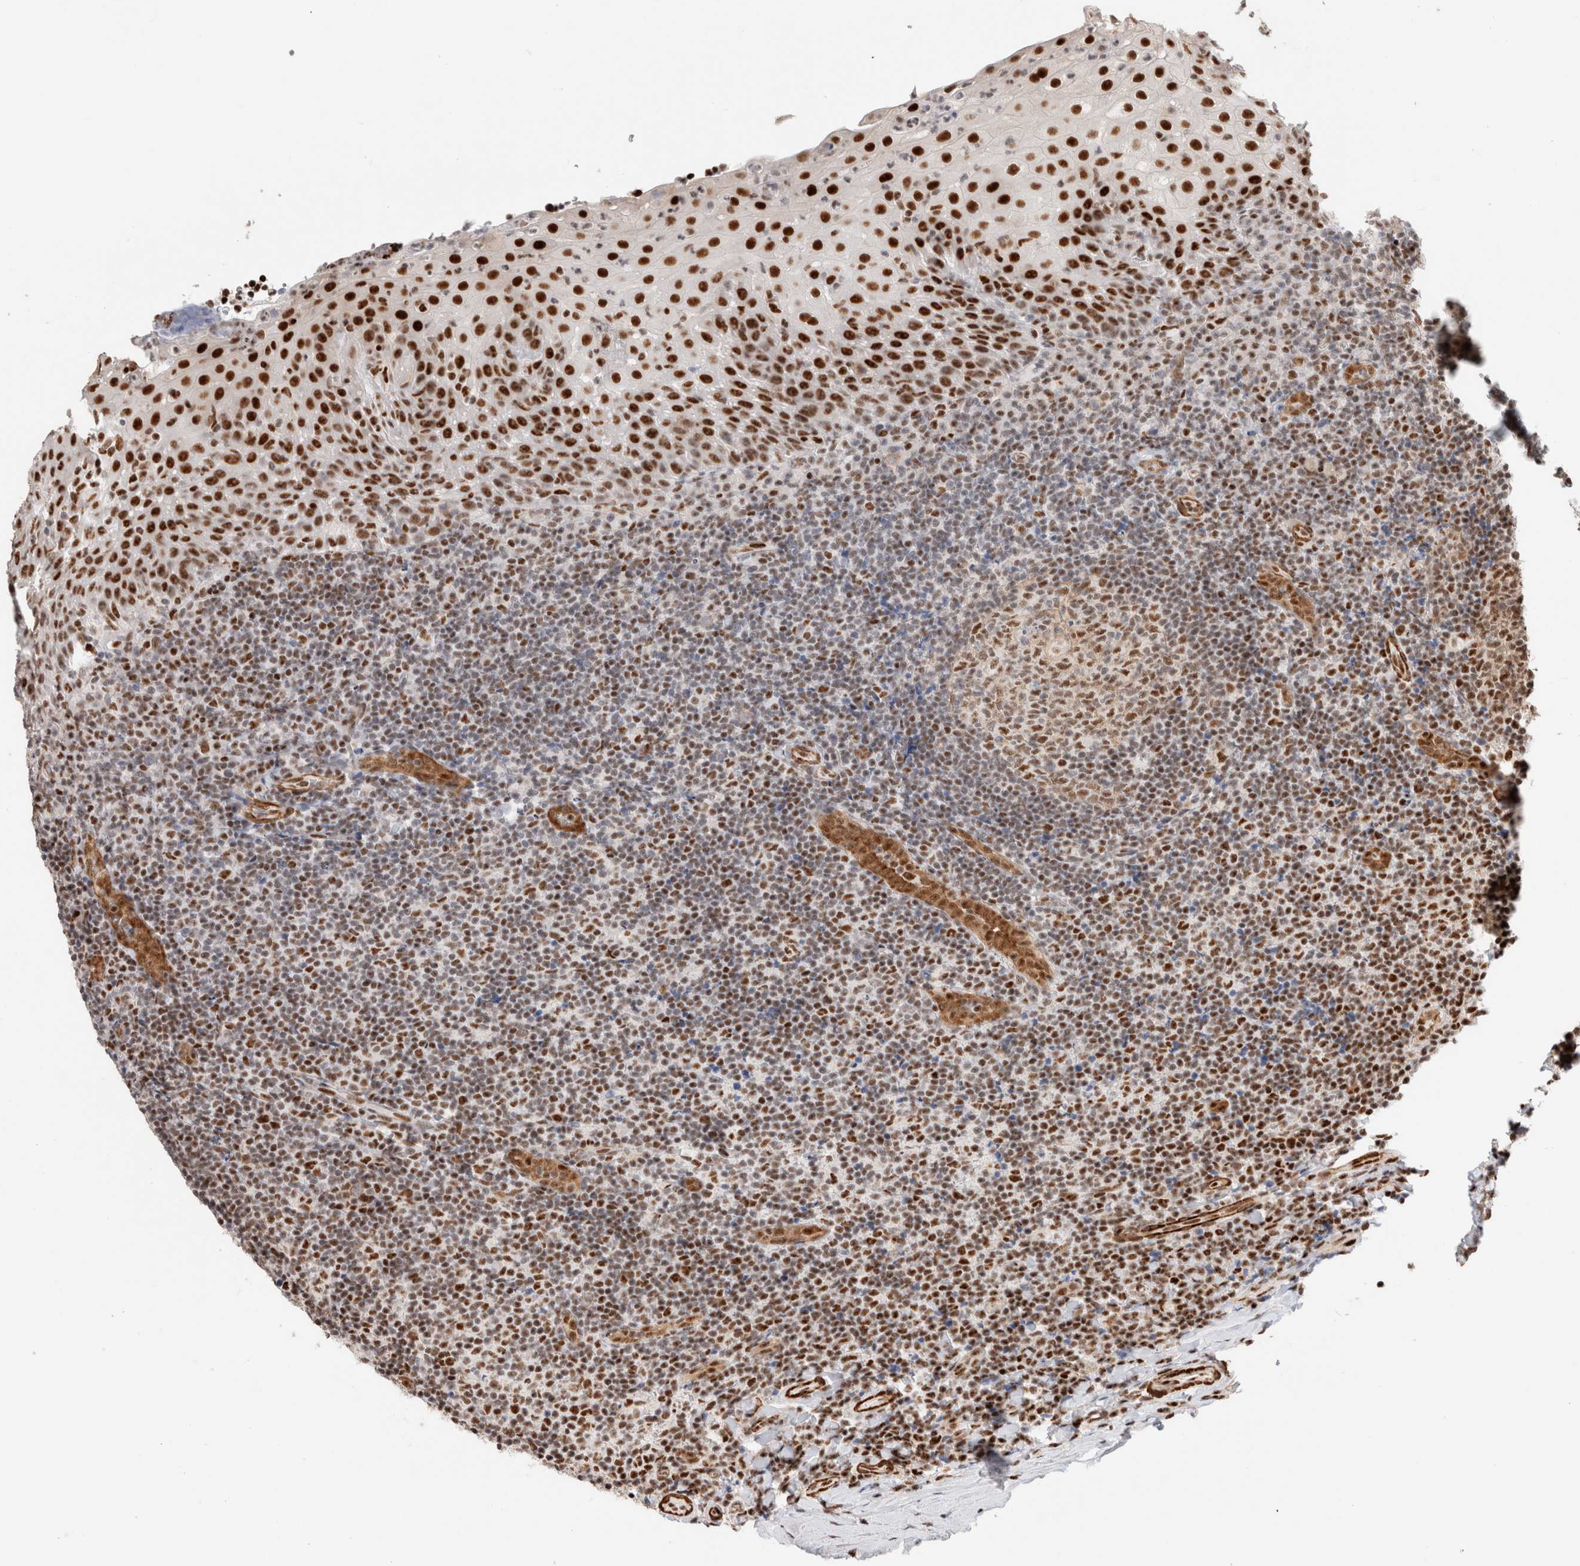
{"staining": {"intensity": "moderate", "quantity": ">75%", "location": "nuclear"}, "tissue": "tonsil", "cell_type": "Germinal center cells", "image_type": "normal", "snomed": [{"axis": "morphology", "description": "Normal tissue, NOS"}, {"axis": "topography", "description": "Tonsil"}], "caption": "Protein expression analysis of unremarkable human tonsil reveals moderate nuclear expression in about >75% of germinal center cells. The protein is stained brown, and the nuclei are stained in blue (DAB IHC with brightfield microscopy, high magnification).", "gene": "ID3", "patient": {"sex": "male", "age": 37}}